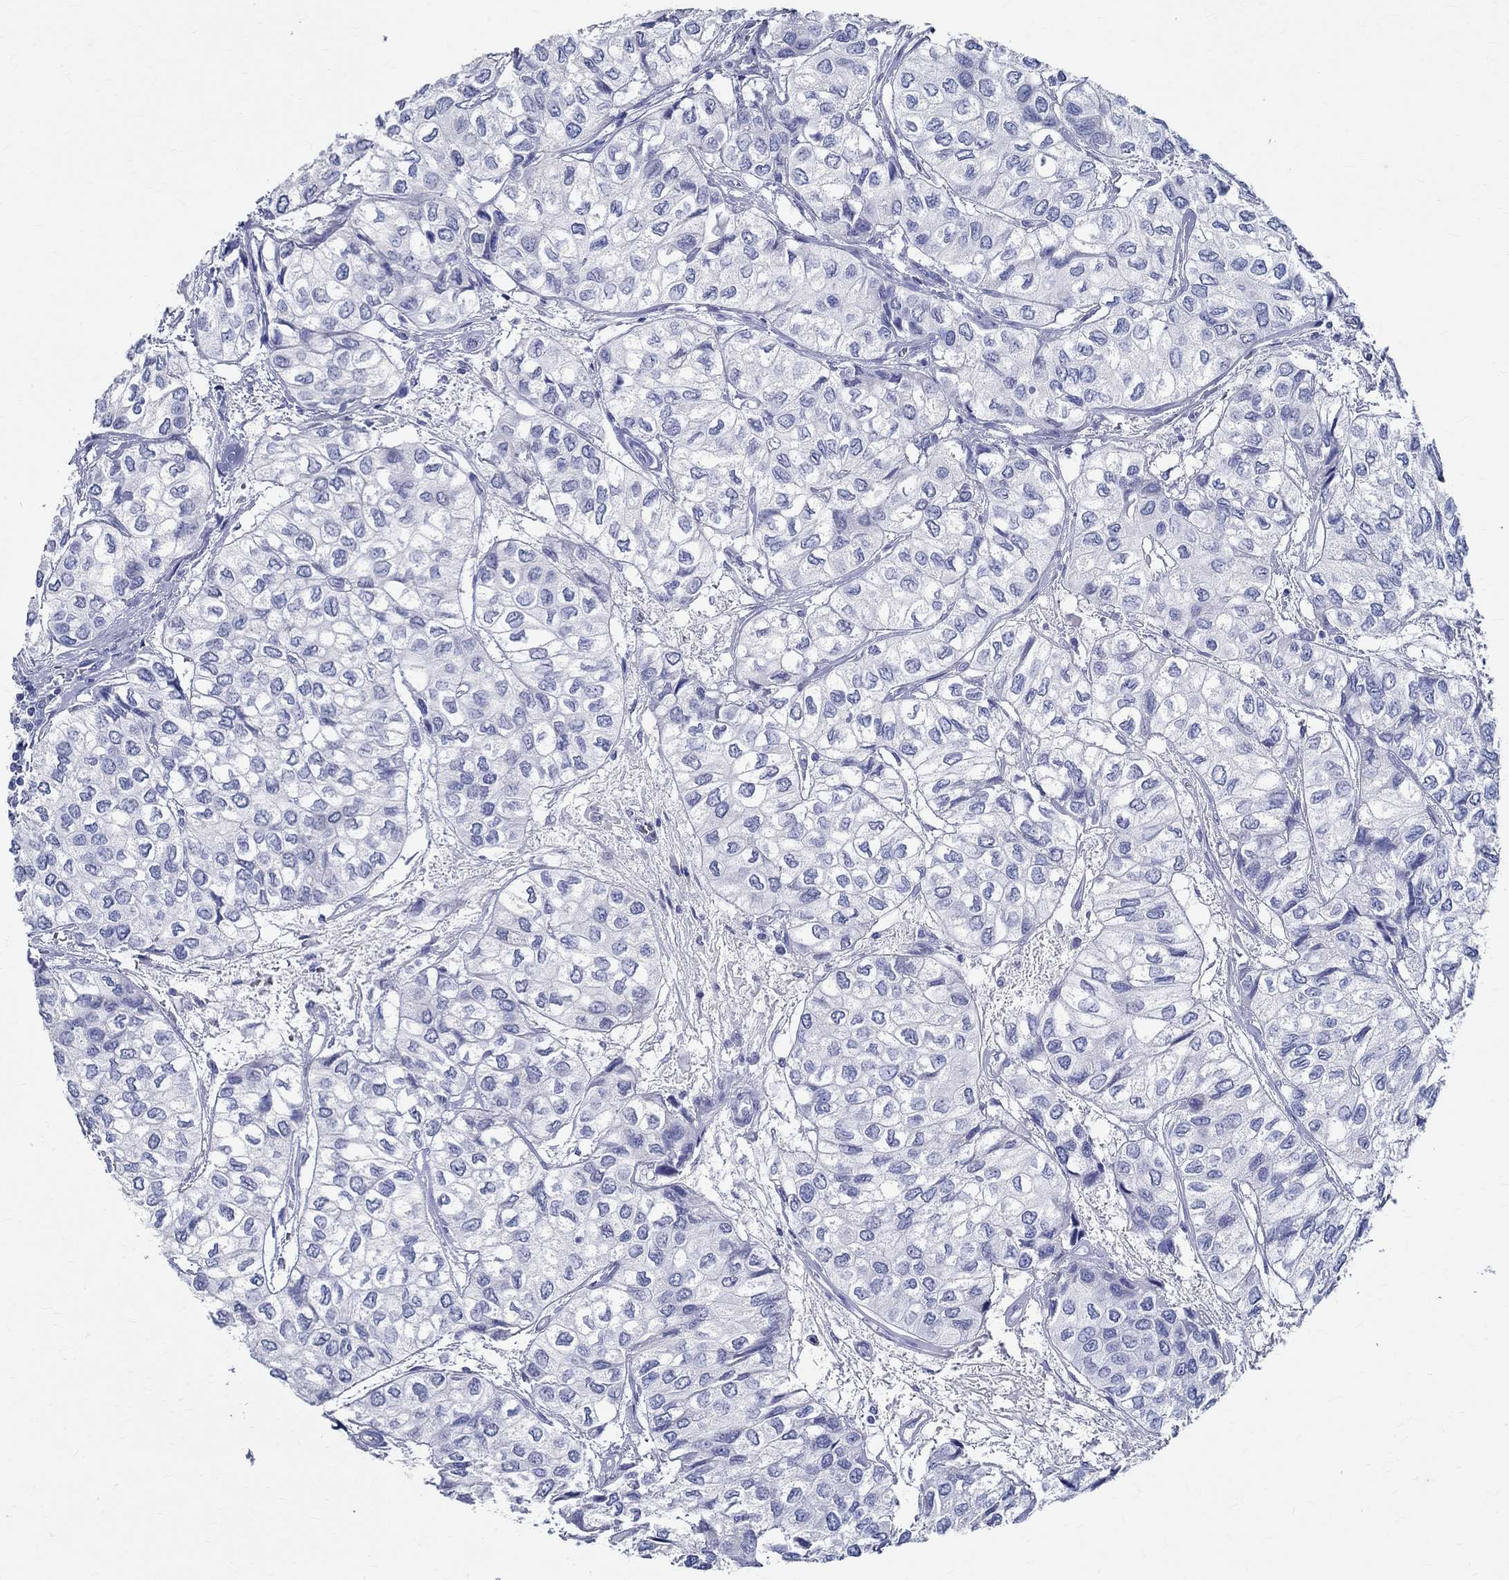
{"staining": {"intensity": "negative", "quantity": "none", "location": "none"}, "tissue": "urothelial cancer", "cell_type": "Tumor cells", "image_type": "cancer", "snomed": [{"axis": "morphology", "description": "Urothelial carcinoma, High grade"}, {"axis": "topography", "description": "Urinary bladder"}], "caption": "The histopathology image reveals no significant staining in tumor cells of urothelial carcinoma (high-grade).", "gene": "TSPAN16", "patient": {"sex": "male", "age": 73}}